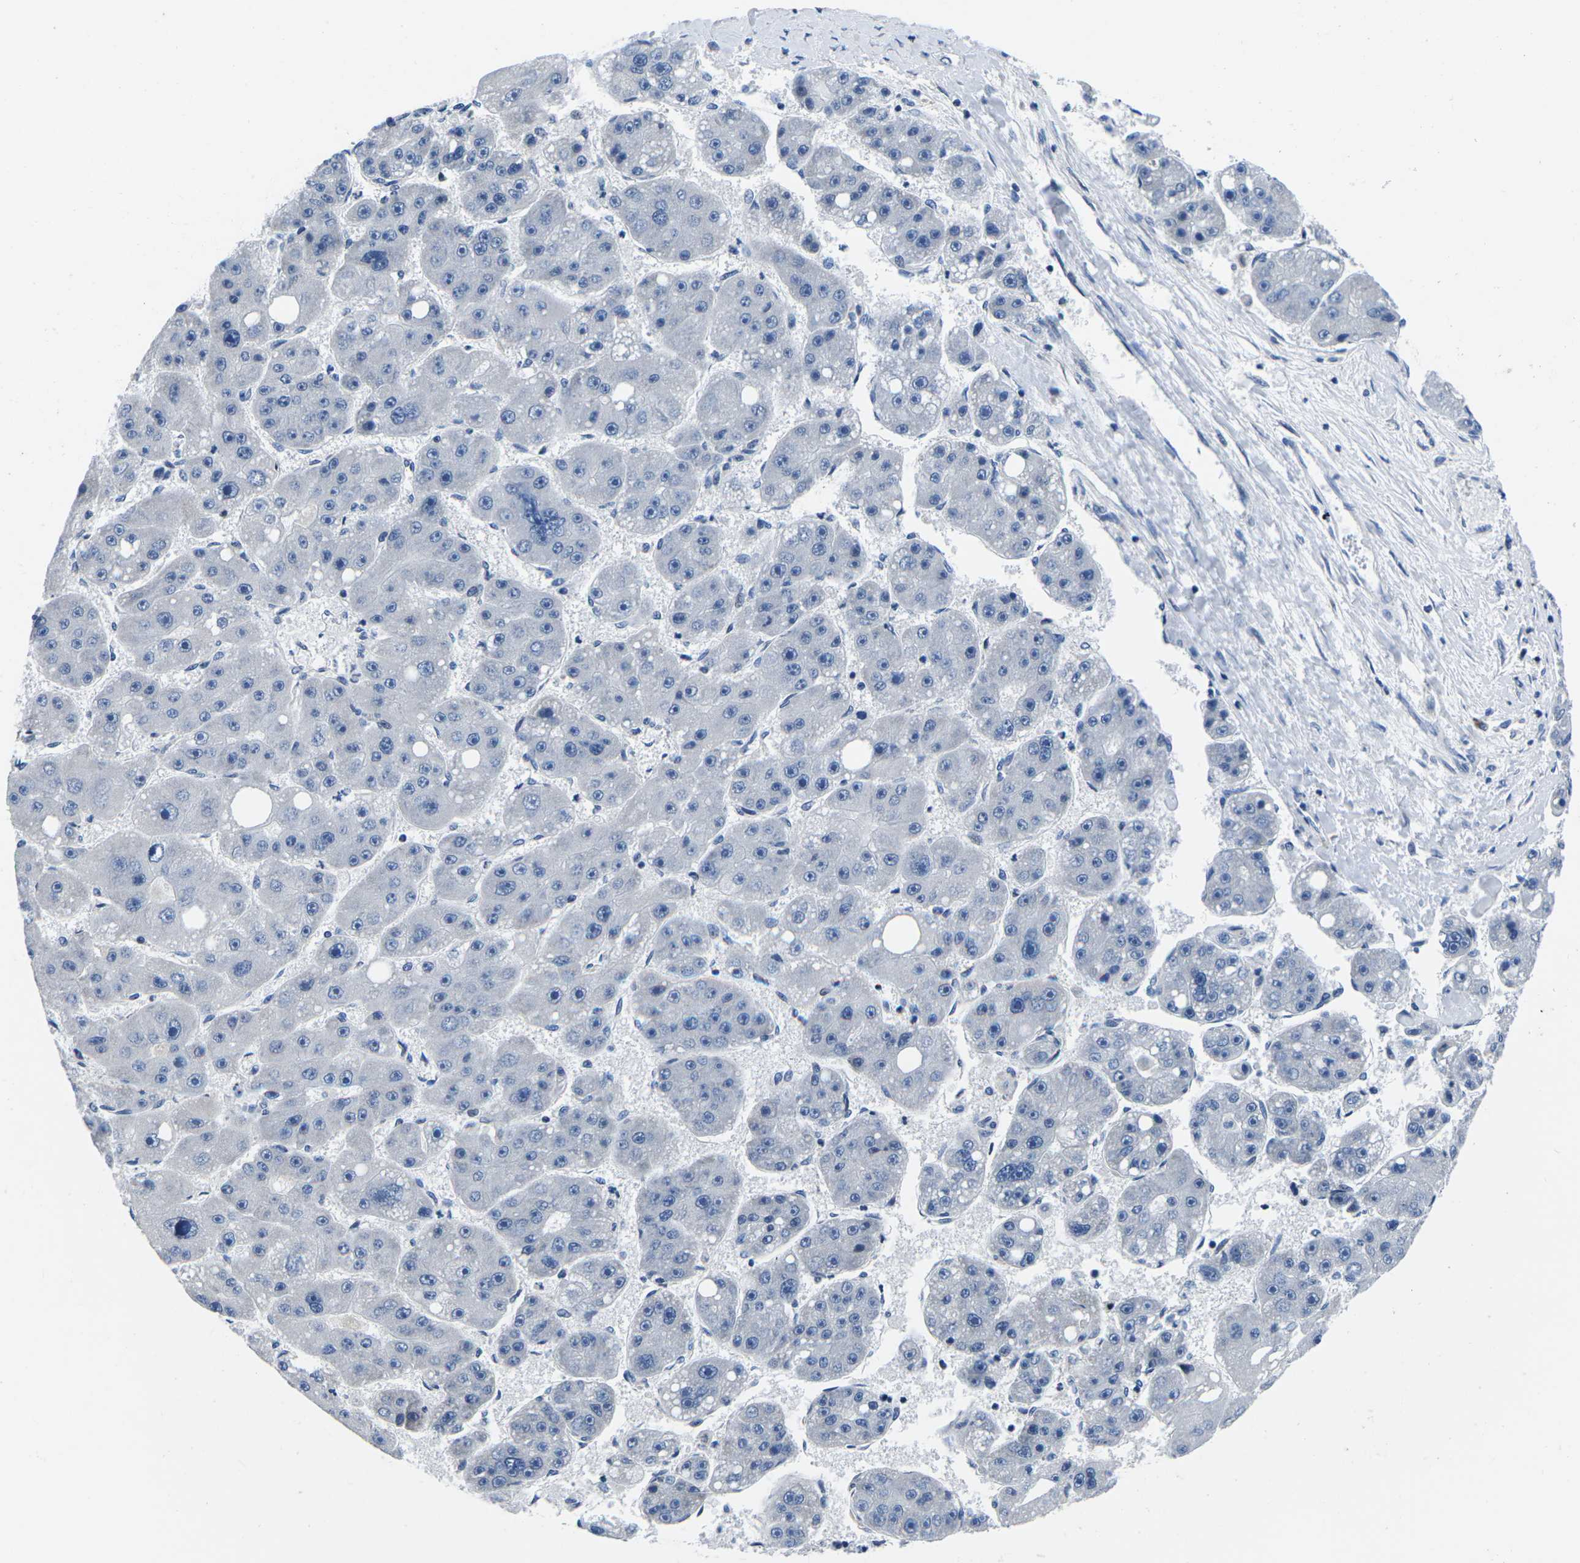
{"staining": {"intensity": "negative", "quantity": "none", "location": "none"}, "tissue": "liver cancer", "cell_type": "Tumor cells", "image_type": "cancer", "snomed": [{"axis": "morphology", "description": "Carcinoma, Hepatocellular, NOS"}, {"axis": "topography", "description": "Liver"}], "caption": "IHC micrograph of human liver cancer (hepatocellular carcinoma) stained for a protein (brown), which displays no positivity in tumor cells.", "gene": "CDC73", "patient": {"sex": "female", "age": 61}}